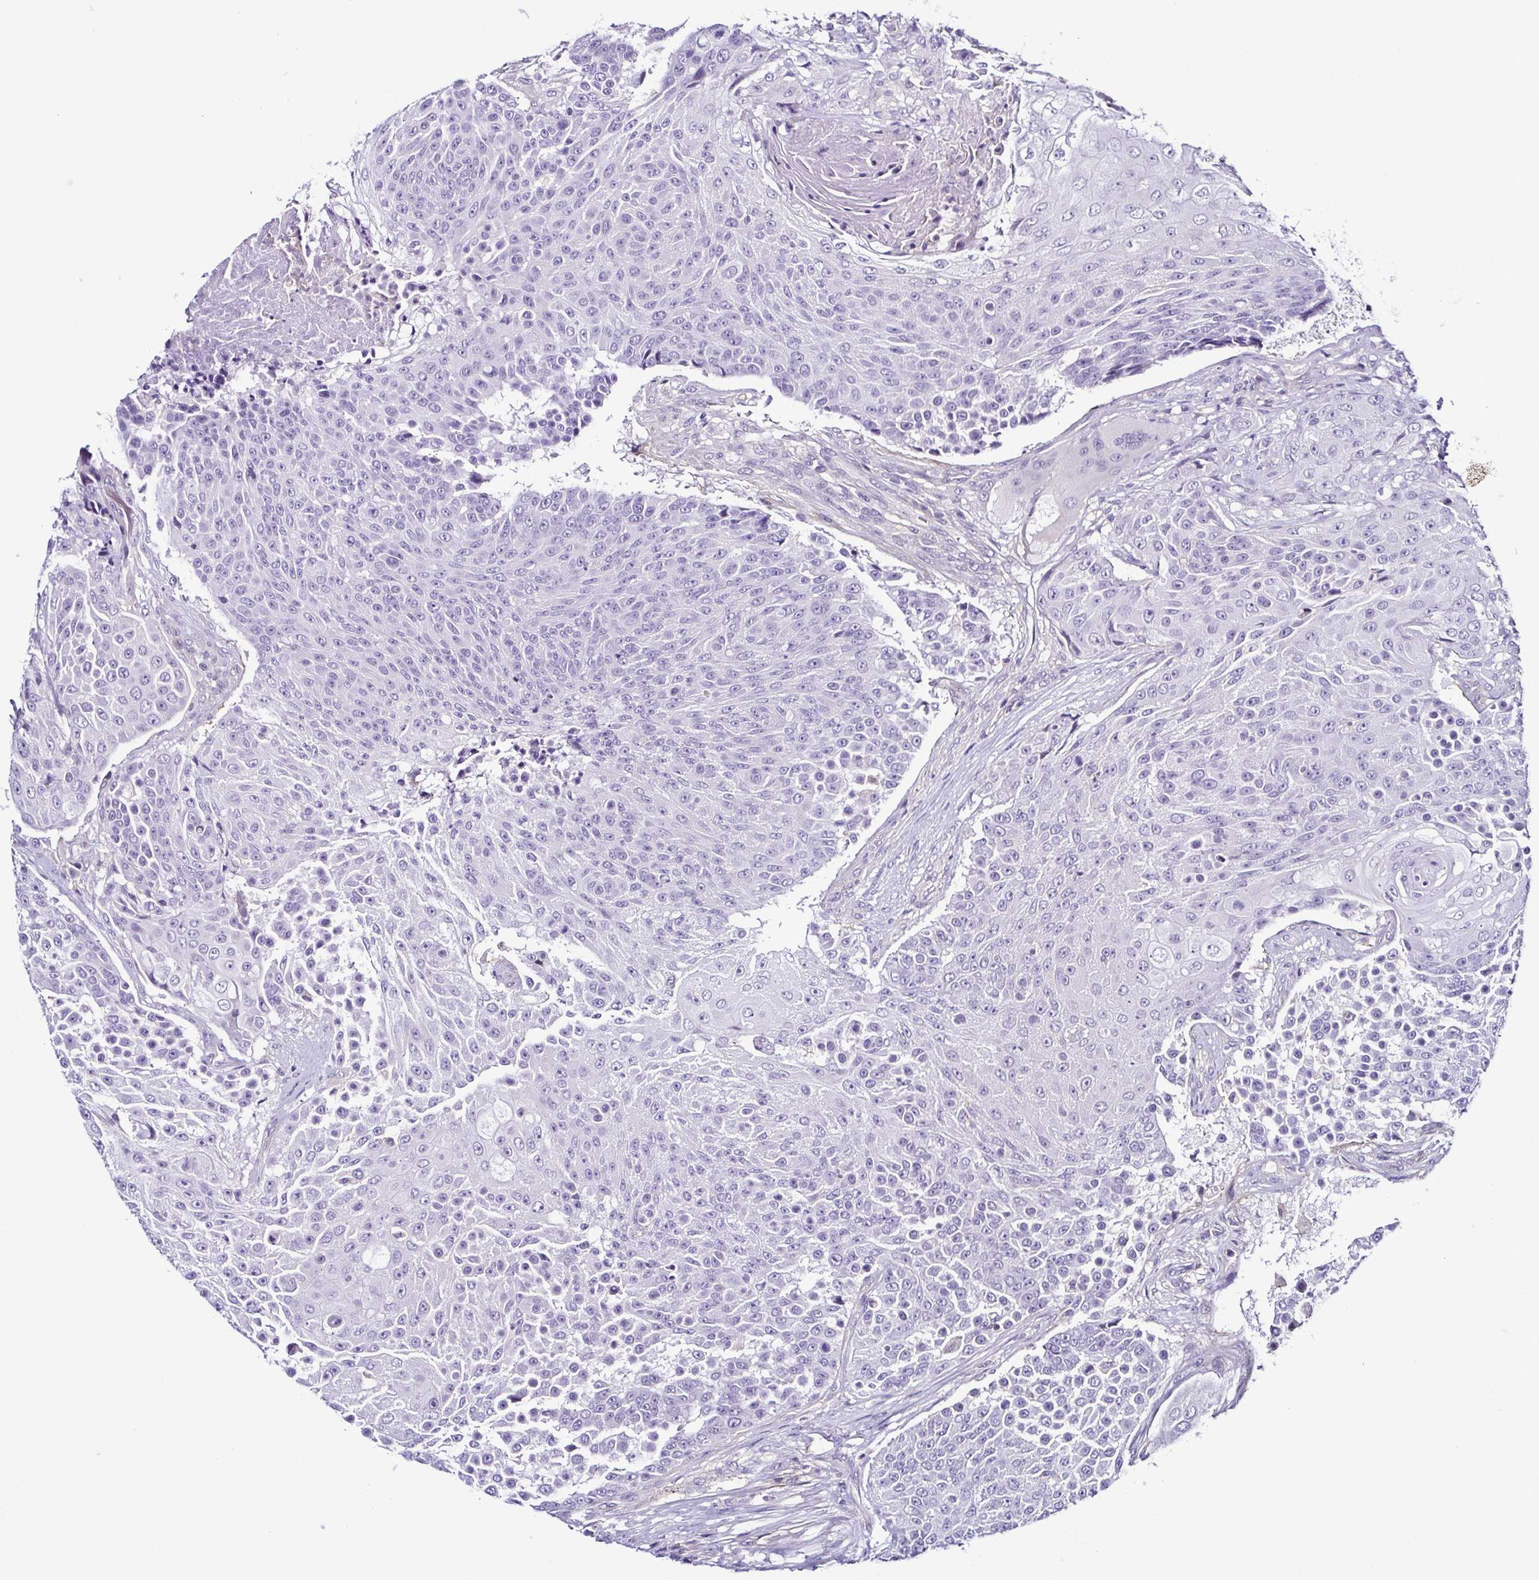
{"staining": {"intensity": "negative", "quantity": "none", "location": "none"}, "tissue": "urothelial cancer", "cell_type": "Tumor cells", "image_type": "cancer", "snomed": [{"axis": "morphology", "description": "Urothelial carcinoma, High grade"}, {"axis": "topography", "description": "Urinary bladder"}], "caption": "DAB immunohistochemical staining of high-grade urothelial carcinoma reveals no significant staining in tumor cells.", "gene": "TNNT2", "patient": {"sex": "female", "age": 63}}